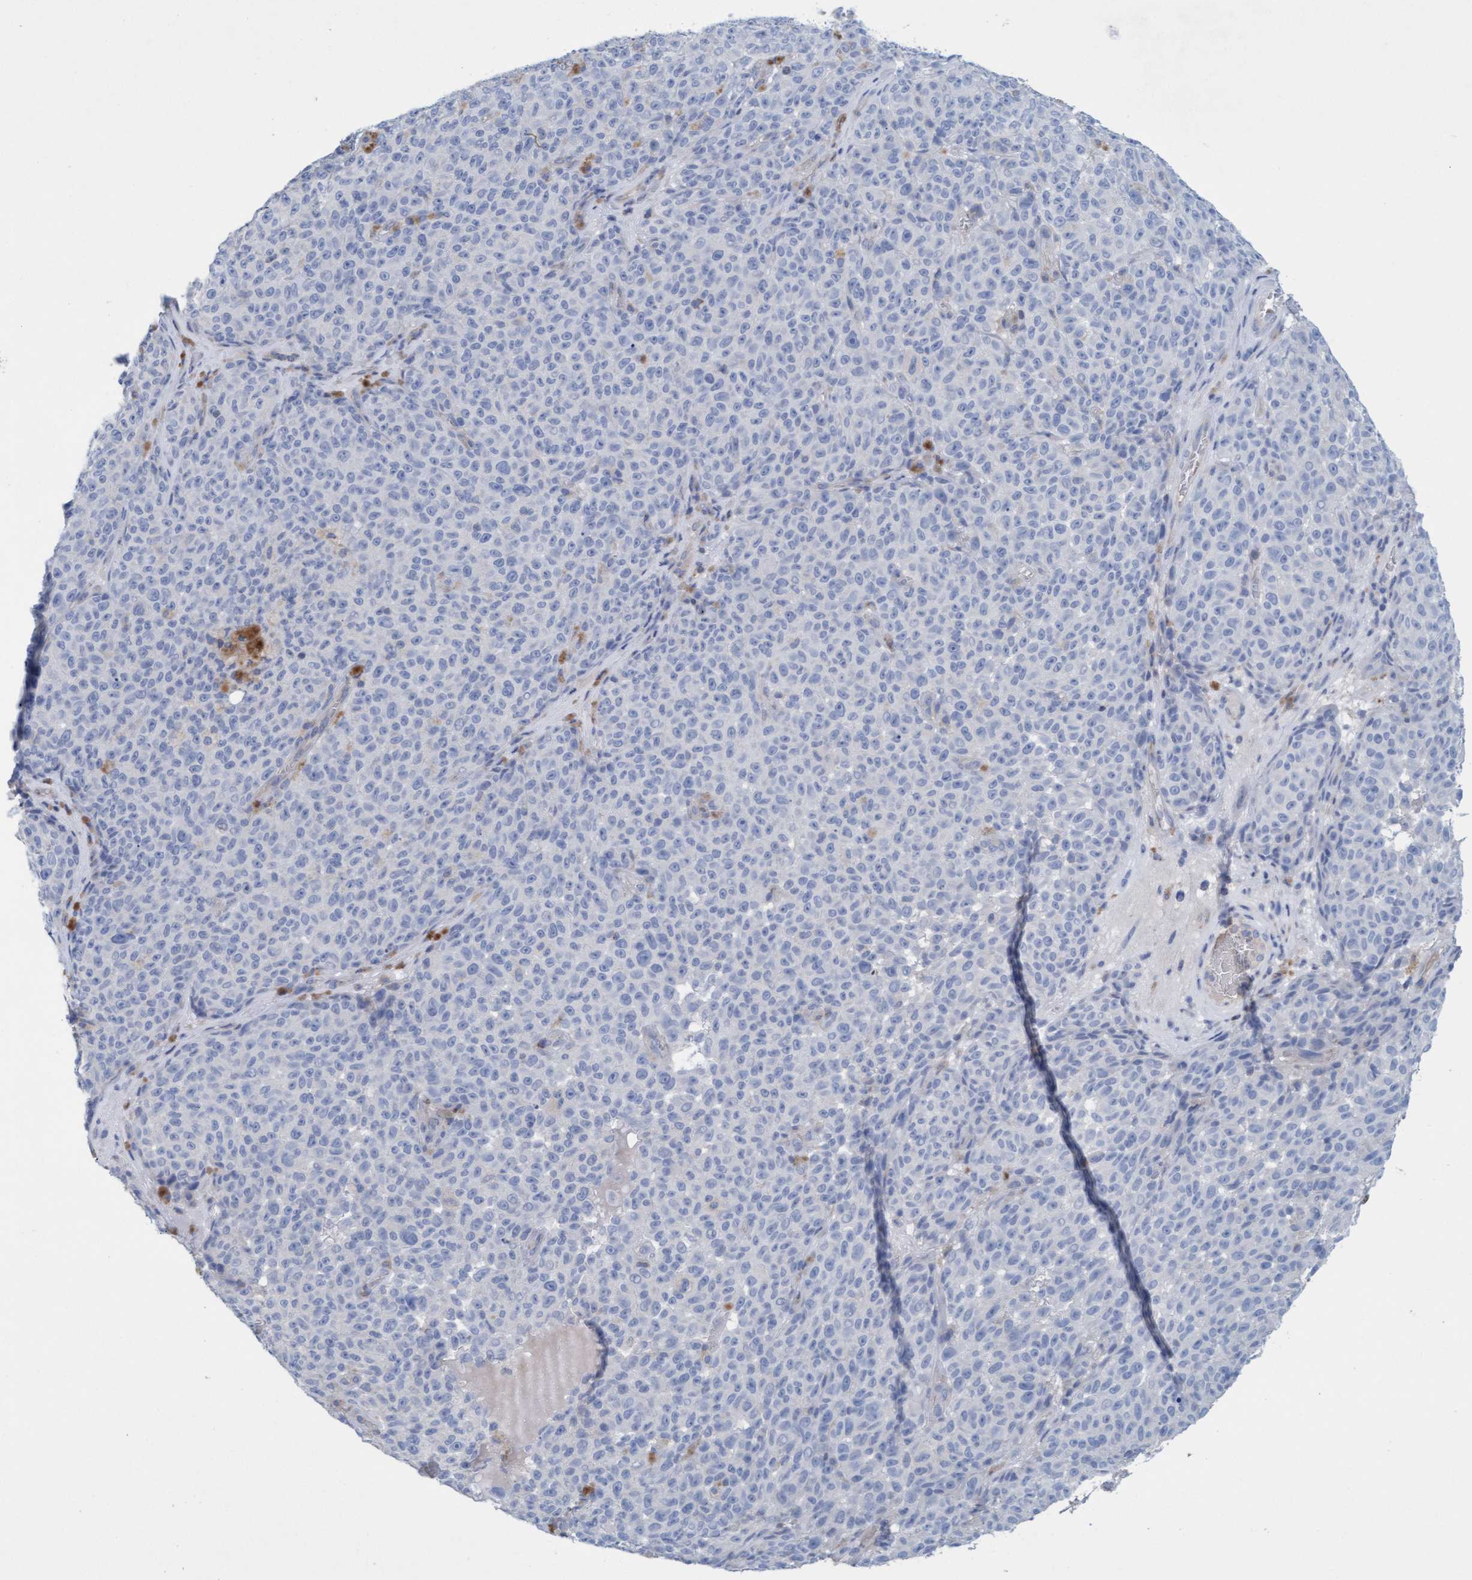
{"staining": {"intensity": "negative", "quantity": "none", "location": "none"}, "tissue": "melanoma", "cell_type": "Tumor cells", "image_type": "cancer", "snomed": [{"axis": "morphology", "description": "Malignant melanoma, NOS"}, {"axis": "topography", "description": "Skin"}], "caption": "Immunohistochemistry (IHC) image of melanoma stained for a protein (brown), which reveals no positivity in tumor cells.", "gene": "SIGIRR", "patient": {"sex": "female", "age": 82}}